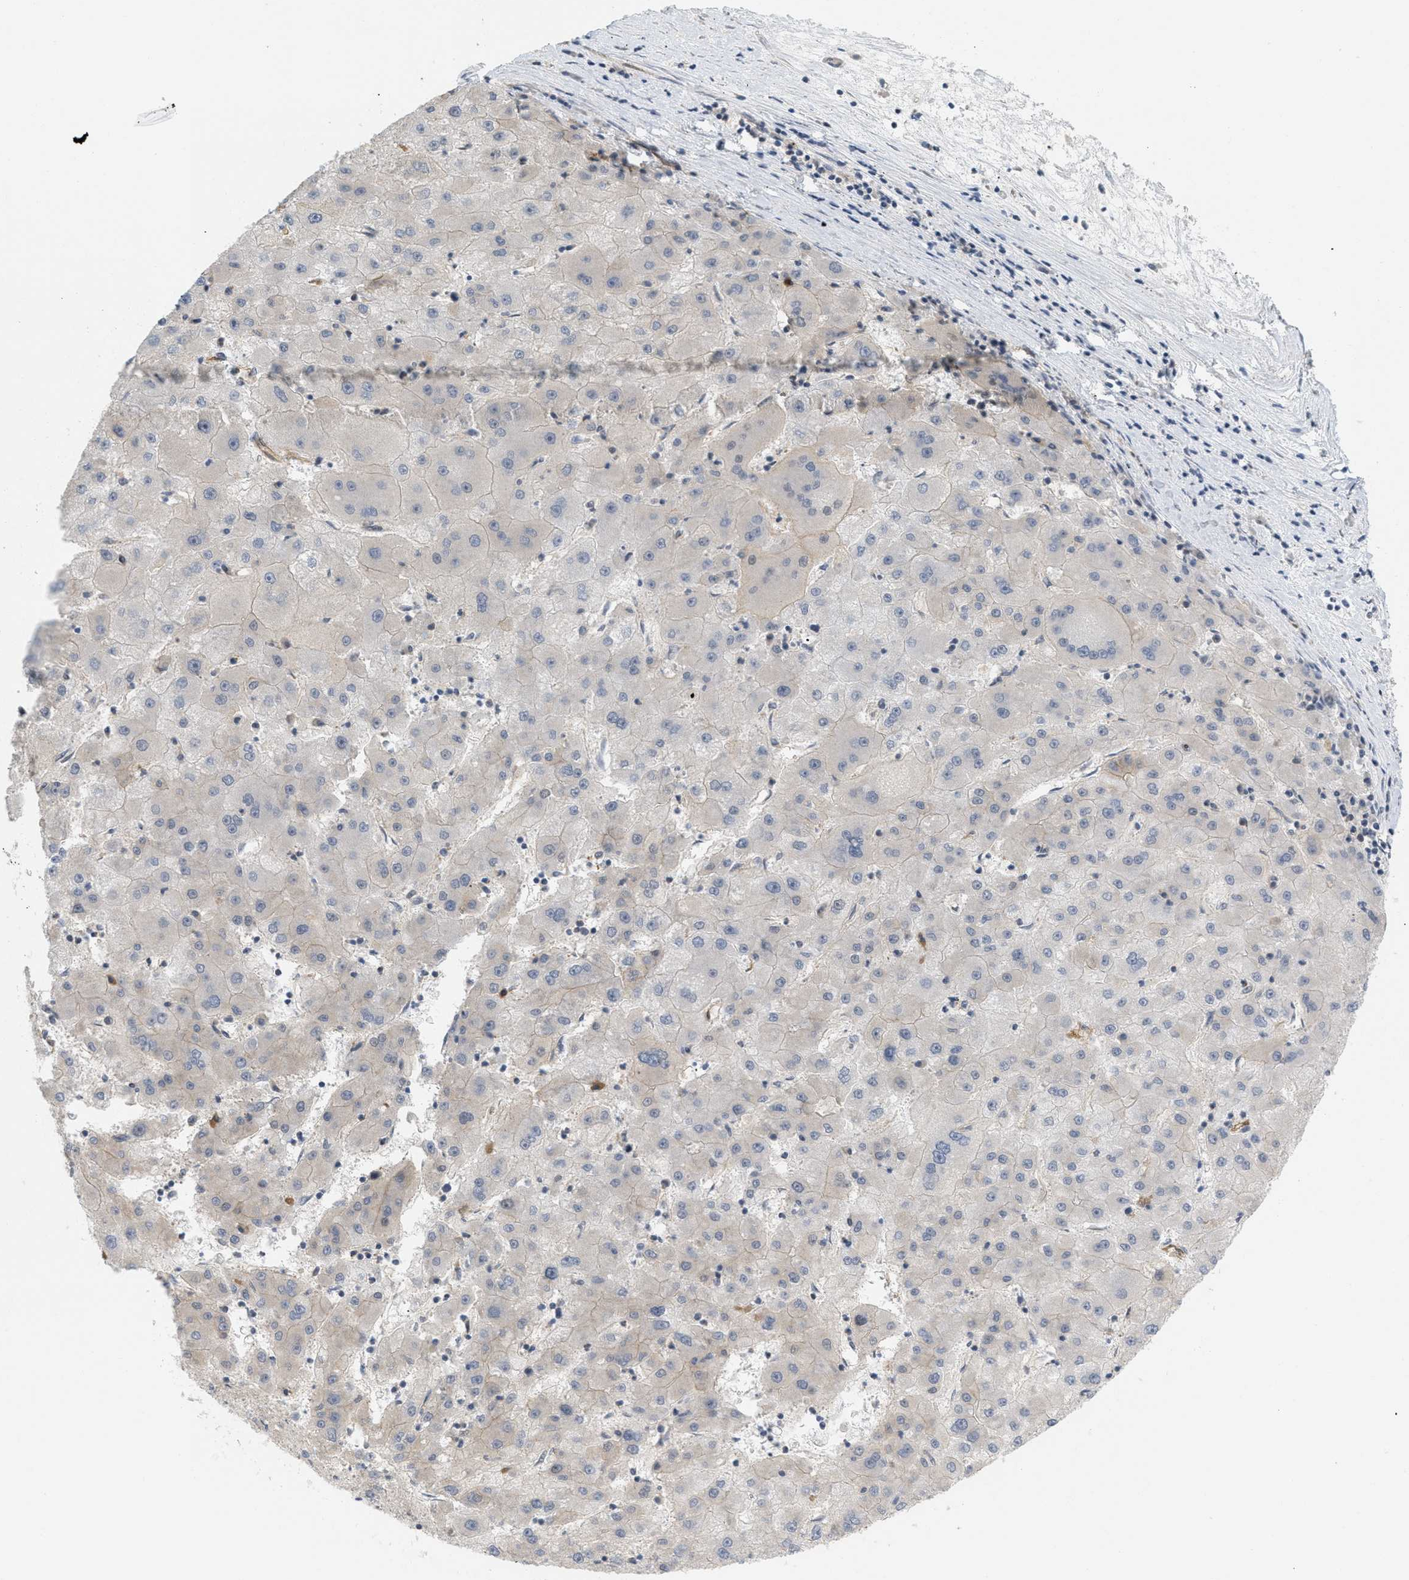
{"staining": {"intensity": "negative", "quantity": "none", "location": "none"}, "tissue": "liver cancer", "cell_type": "Tumor cells", "image_type": "cancer", "snomed": [{"axis": "morphology", "description": "Carcinoma, Hepatocellular, NOS"}, {"axis": "topography", "description": "Liver"}], "caption": "IHC histopathology image of neoplastic tissue: human liver cancer stained with DAB (3,3'-diaminobenzidine) exhibits no significant protein expression in tumor cells. (DAB (3,3'-diaminobenzidine) immunohistochemistry, high magnification).", "gene": "PALMD", "patient": {"sex": "male", "age": 72}}